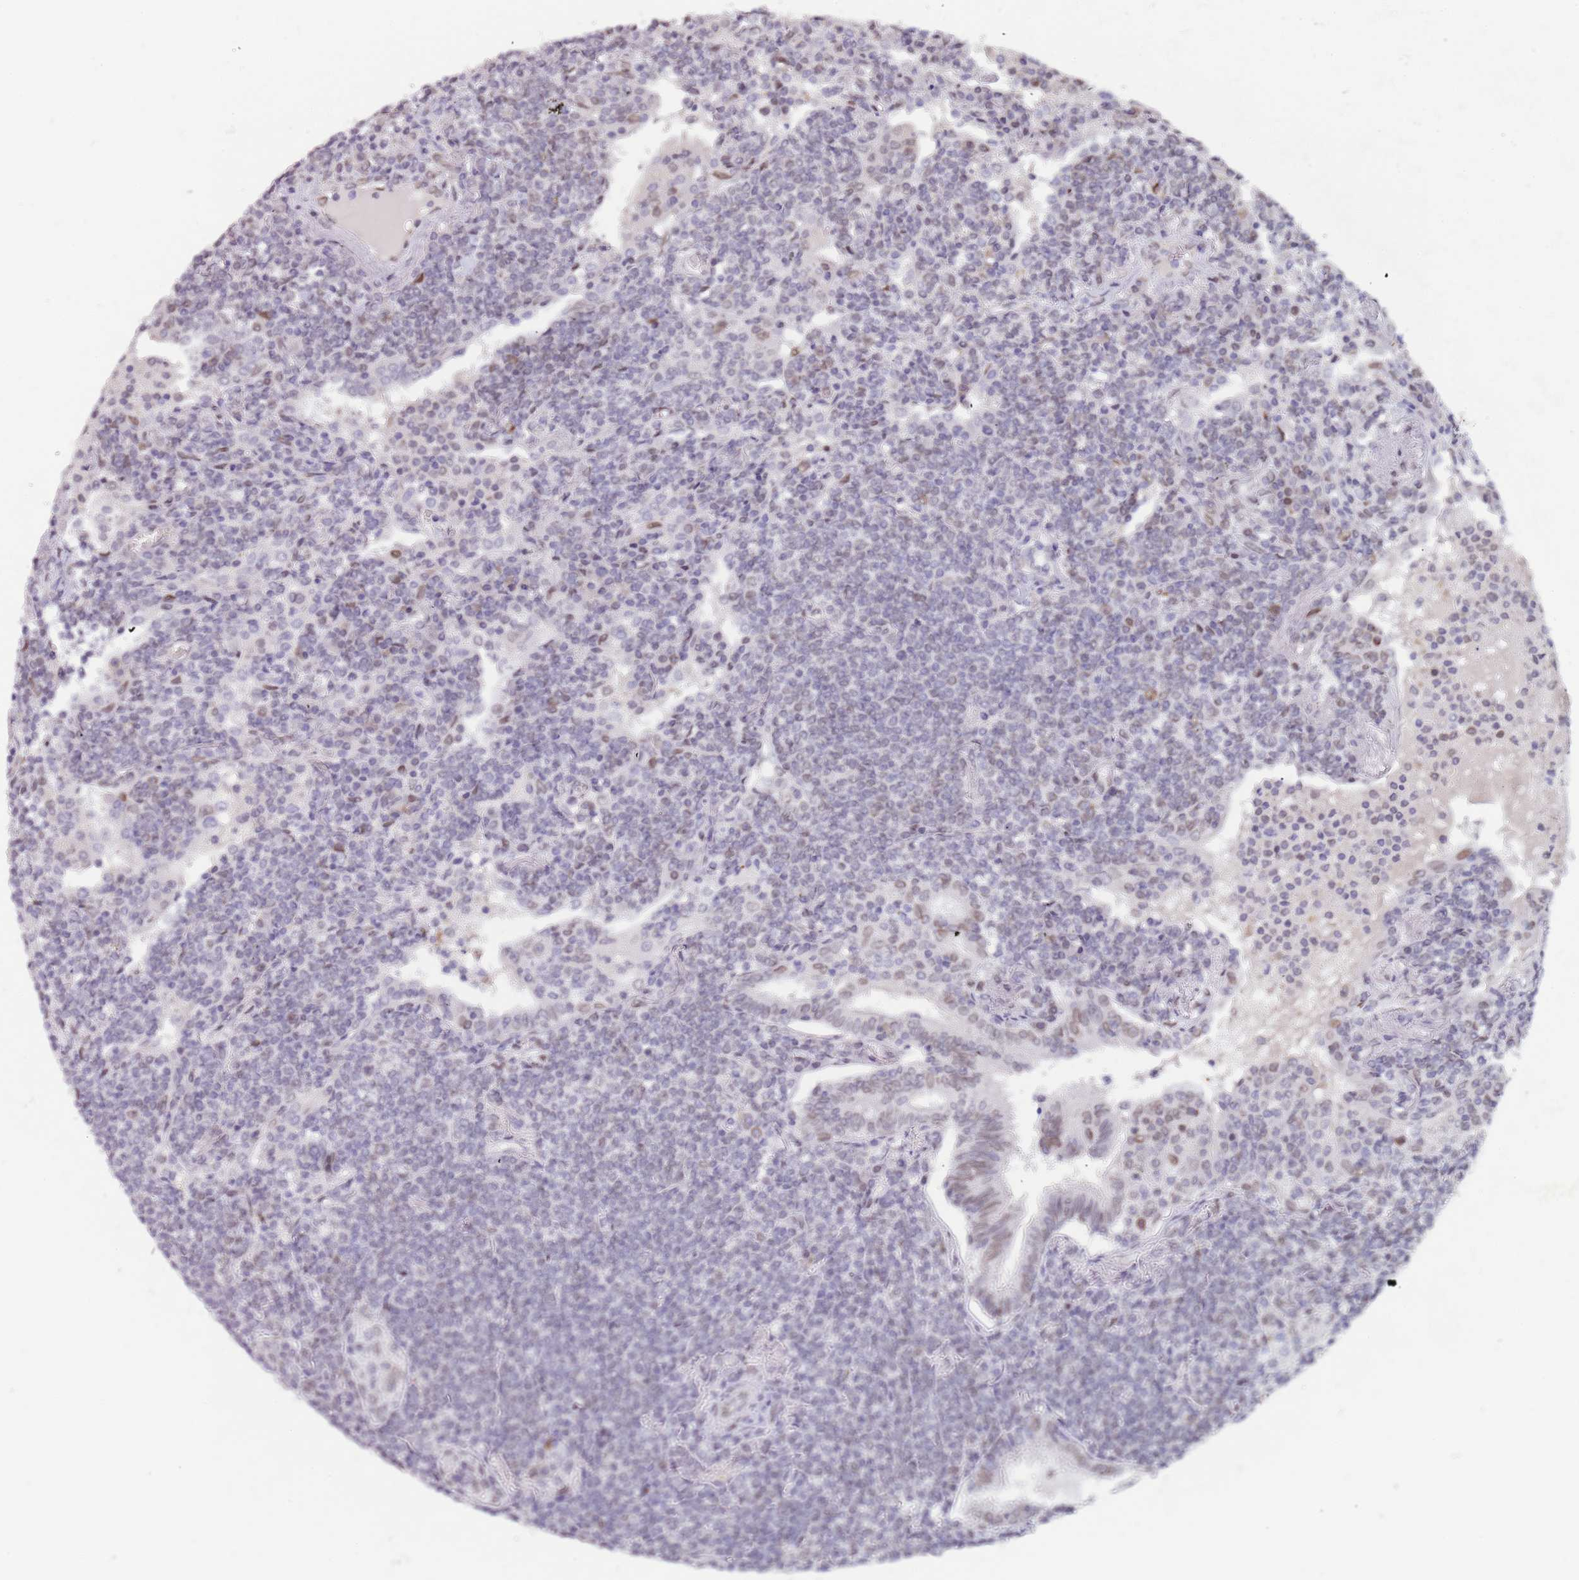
{"staining": {"intensity": "negative", "quantity": "none", "location": "none"}, "tissue": "lymphoma", "cell_type": "Tumor cells", "image_type": "cancer", "snomed": [{"axis": "morphology", "description": "Malignant lymphoma, non-Hodgkin's type, Low grade"}, {"axis": "topography", "description": "Lung"}], "caption": "An IHC histopathology image of lymphoma is shown. There is no staining in tumor cells of lymphoma.", "gene": "KLHDC2", "patient": {"sex": "female", "age": 71}}